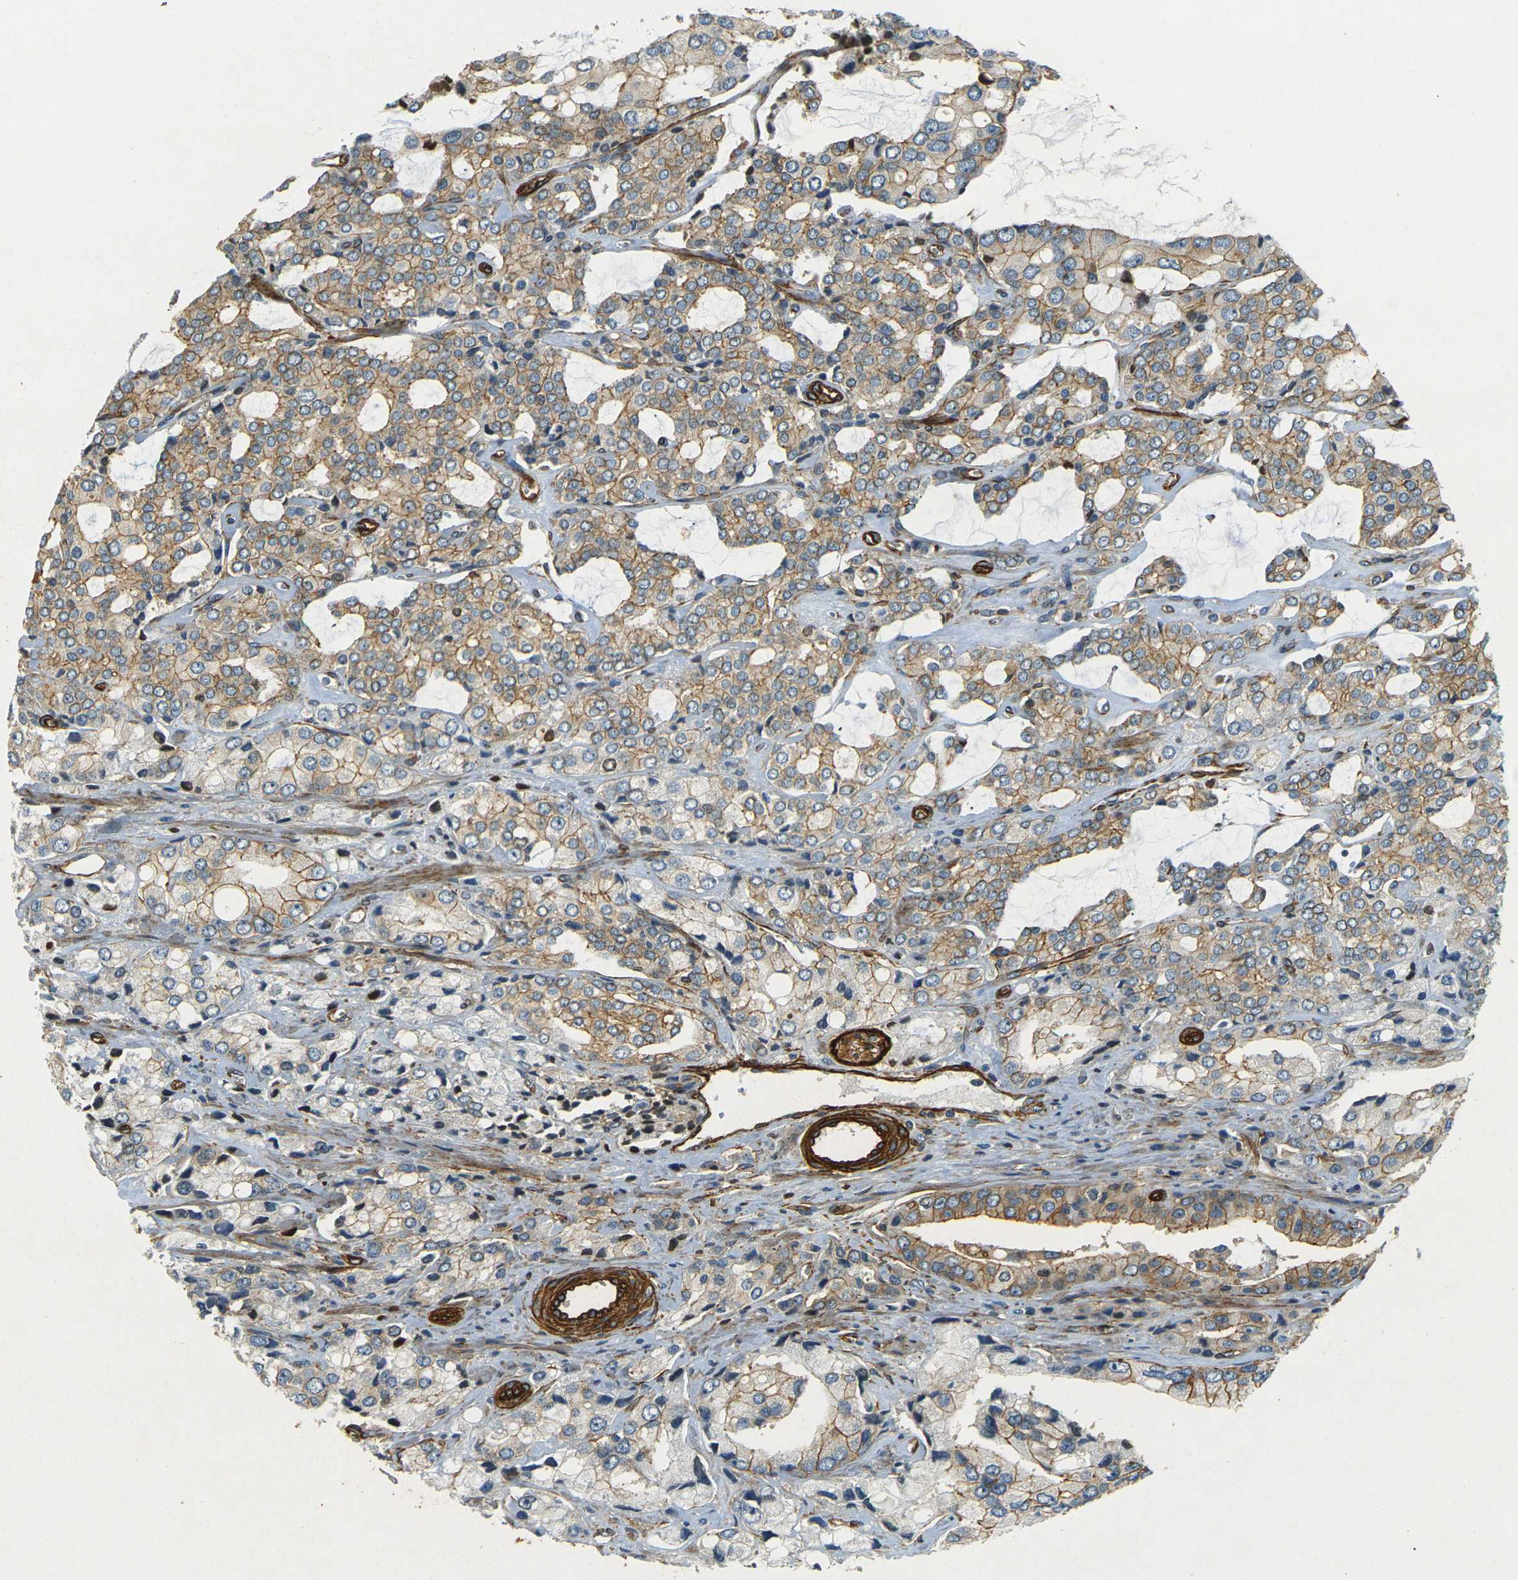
{"staining": {"intensity": "weak", "quantity": ">75%", "location": "cytoplasmic/membranous"}, "tissue": "prostate cancer", "cell_type": "Tumor cells", "image_type": "cancer", "snomed": [{"axis": "morphology", "description": "Adenocarcinoma, High grade"}, {"axis": "topography", "description": "Prostate"}], "caption": "Human high-grade adenocarcinoma (prostate) stained with a protein marker reveals weak staining in tumor cells.", "gene": "EPHA7", "patient": {"sex": "male", "age": 67}}